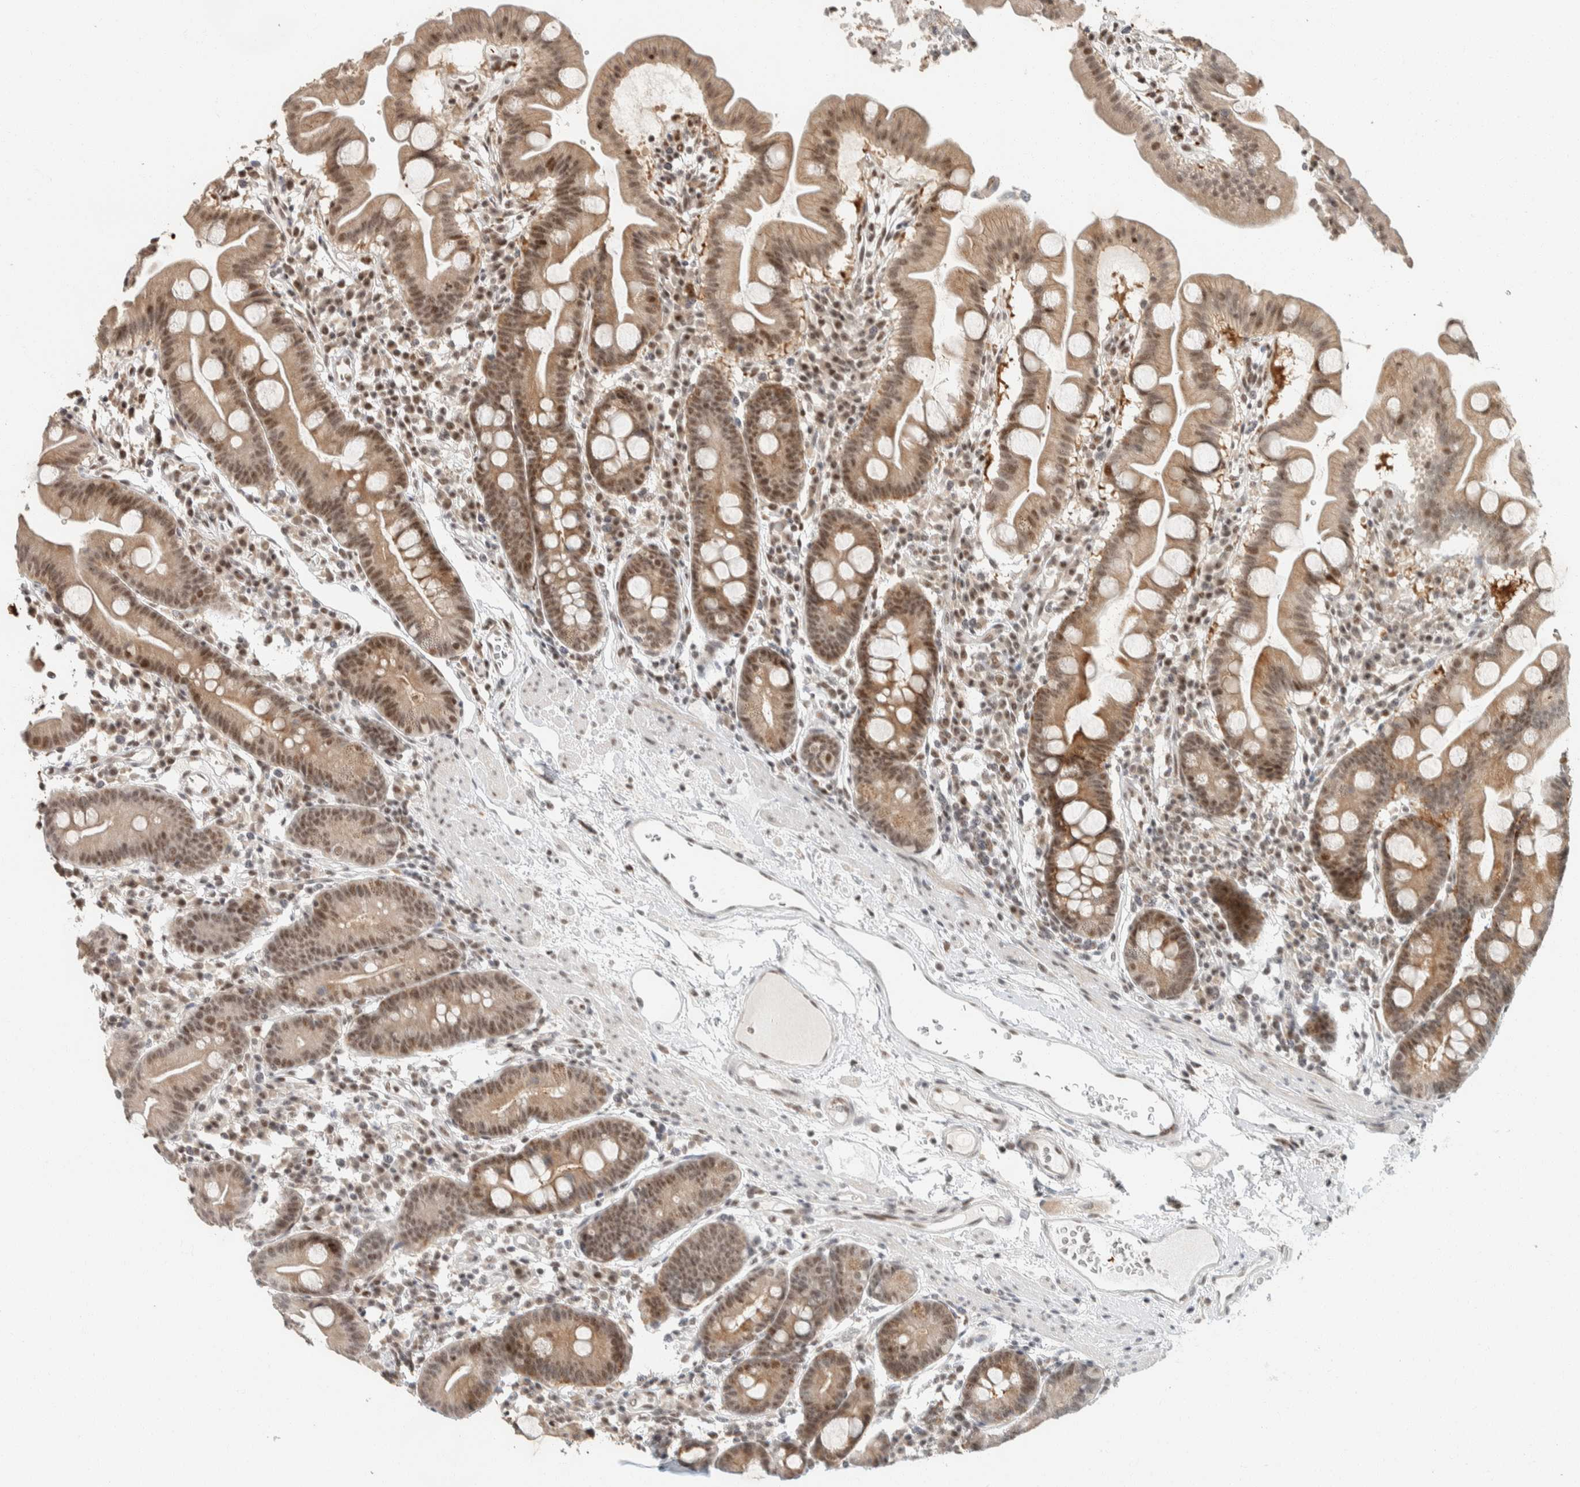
{"staining": {"intensity": "moderate", "quantity": ">75%", "location": "nuclear"}, "tissue": "duodenum", "cell_type": "Glandular cells", "image_type": "normal", "snomed": [{"axis": "morphology", "description": "Normal tissue, NOS"}, {"axis": "topography", "description": "Duodenum"}], "caption": "Immunohistochemistry of benign duodenum displays medium levels of moderate nuclear expression in approximately >75% of glandular cells.", "gene": "ZBTB2", "patient": {"sex": "male", "age": 50}}